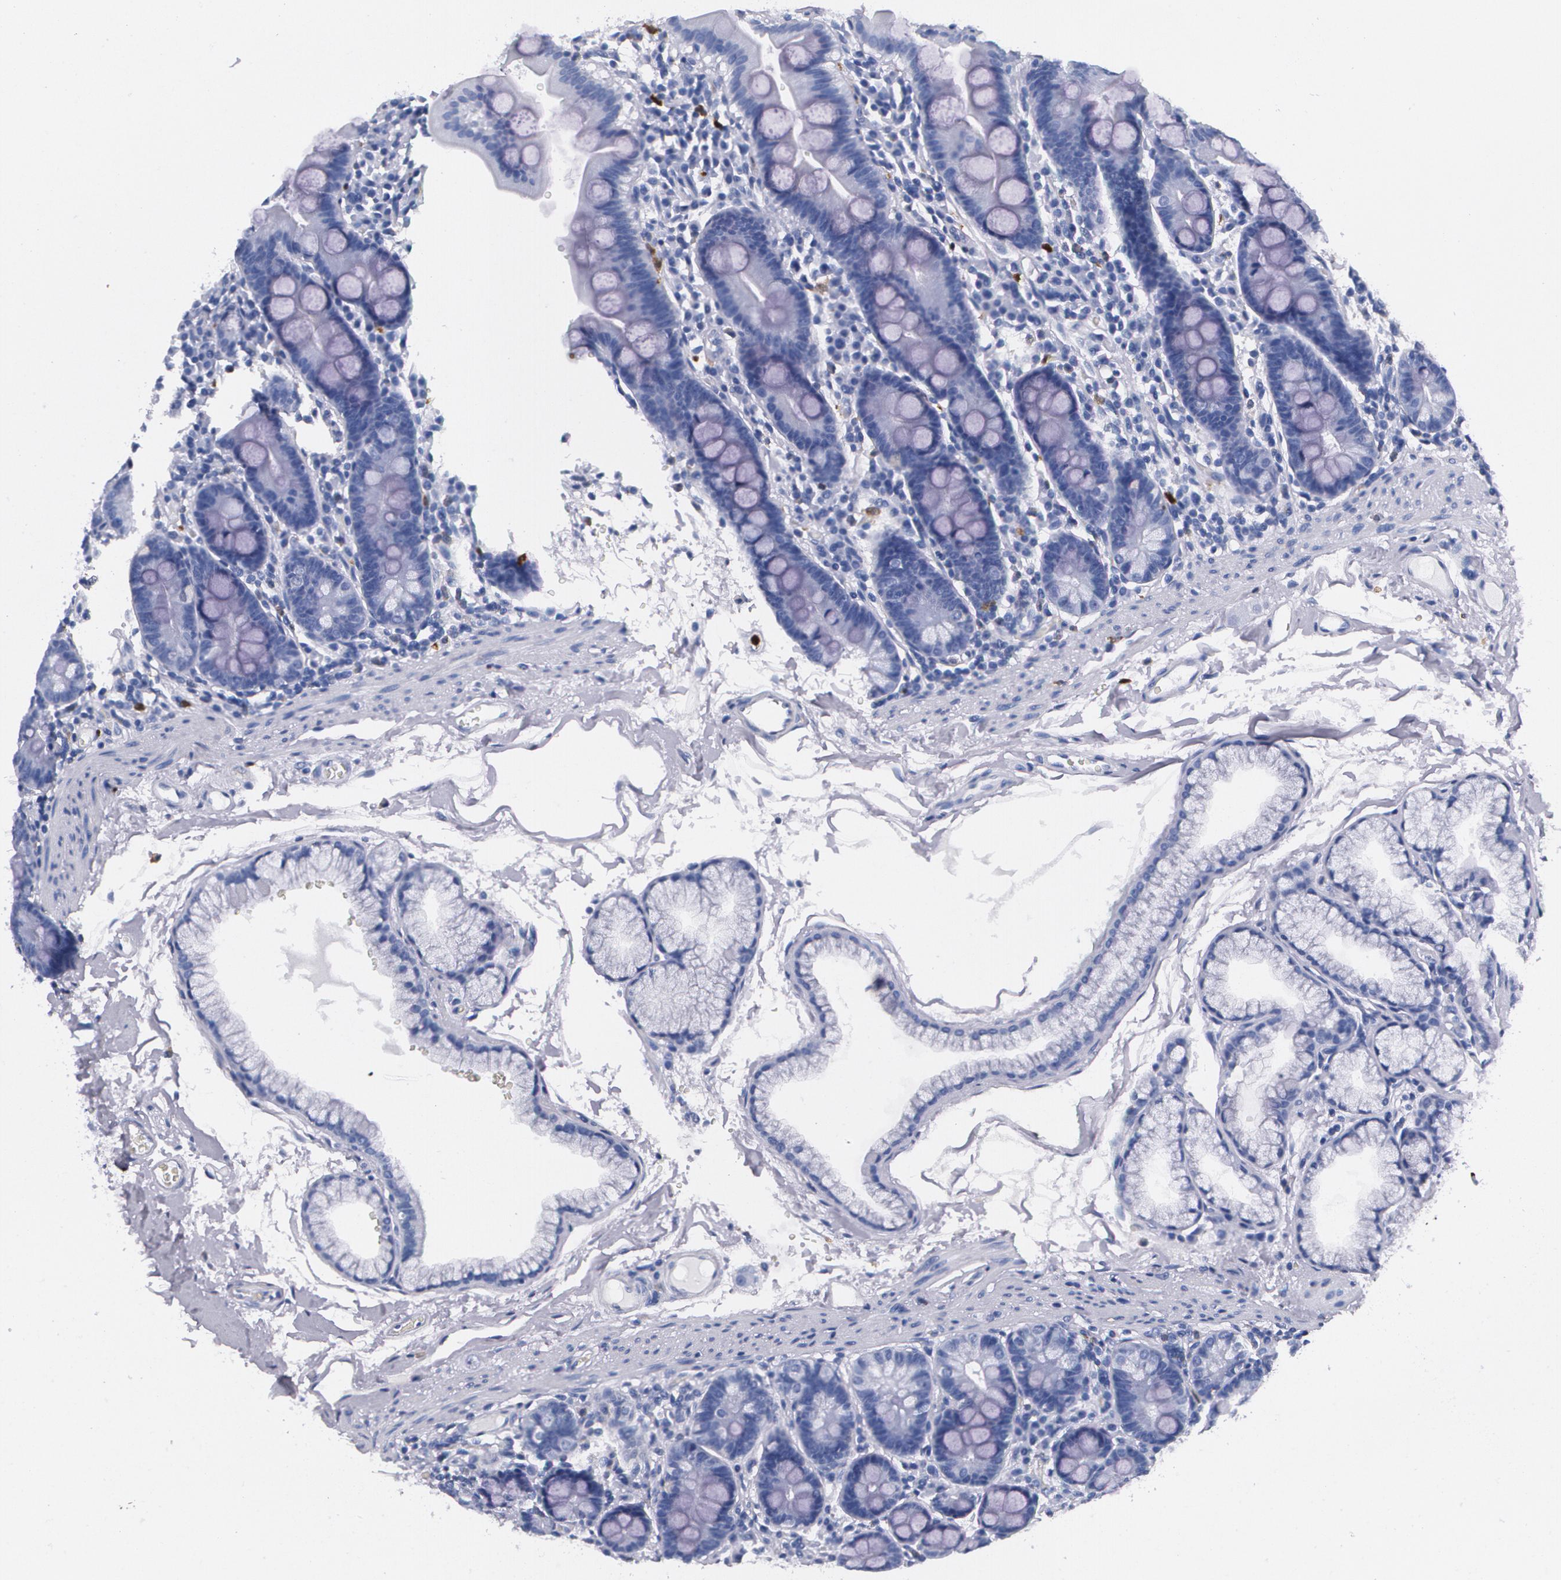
{"staining": {"intensity": "negative", "quantity": "none", "location": "none"}, "tissue": "duodenum", "cell_type": "Glandular cells", "image_type": "normal", "snomed": [{"axis": "morphology", "description": "Normal tissue, NOS"}, {"axis": "topography", "description": "Duodenum"}], "caption": "Micrograph shows no significant protein positivity in glandular cells of benign duodenum.", "gene": "S100A8", "patient": {"sex": "male", "age": 50}}